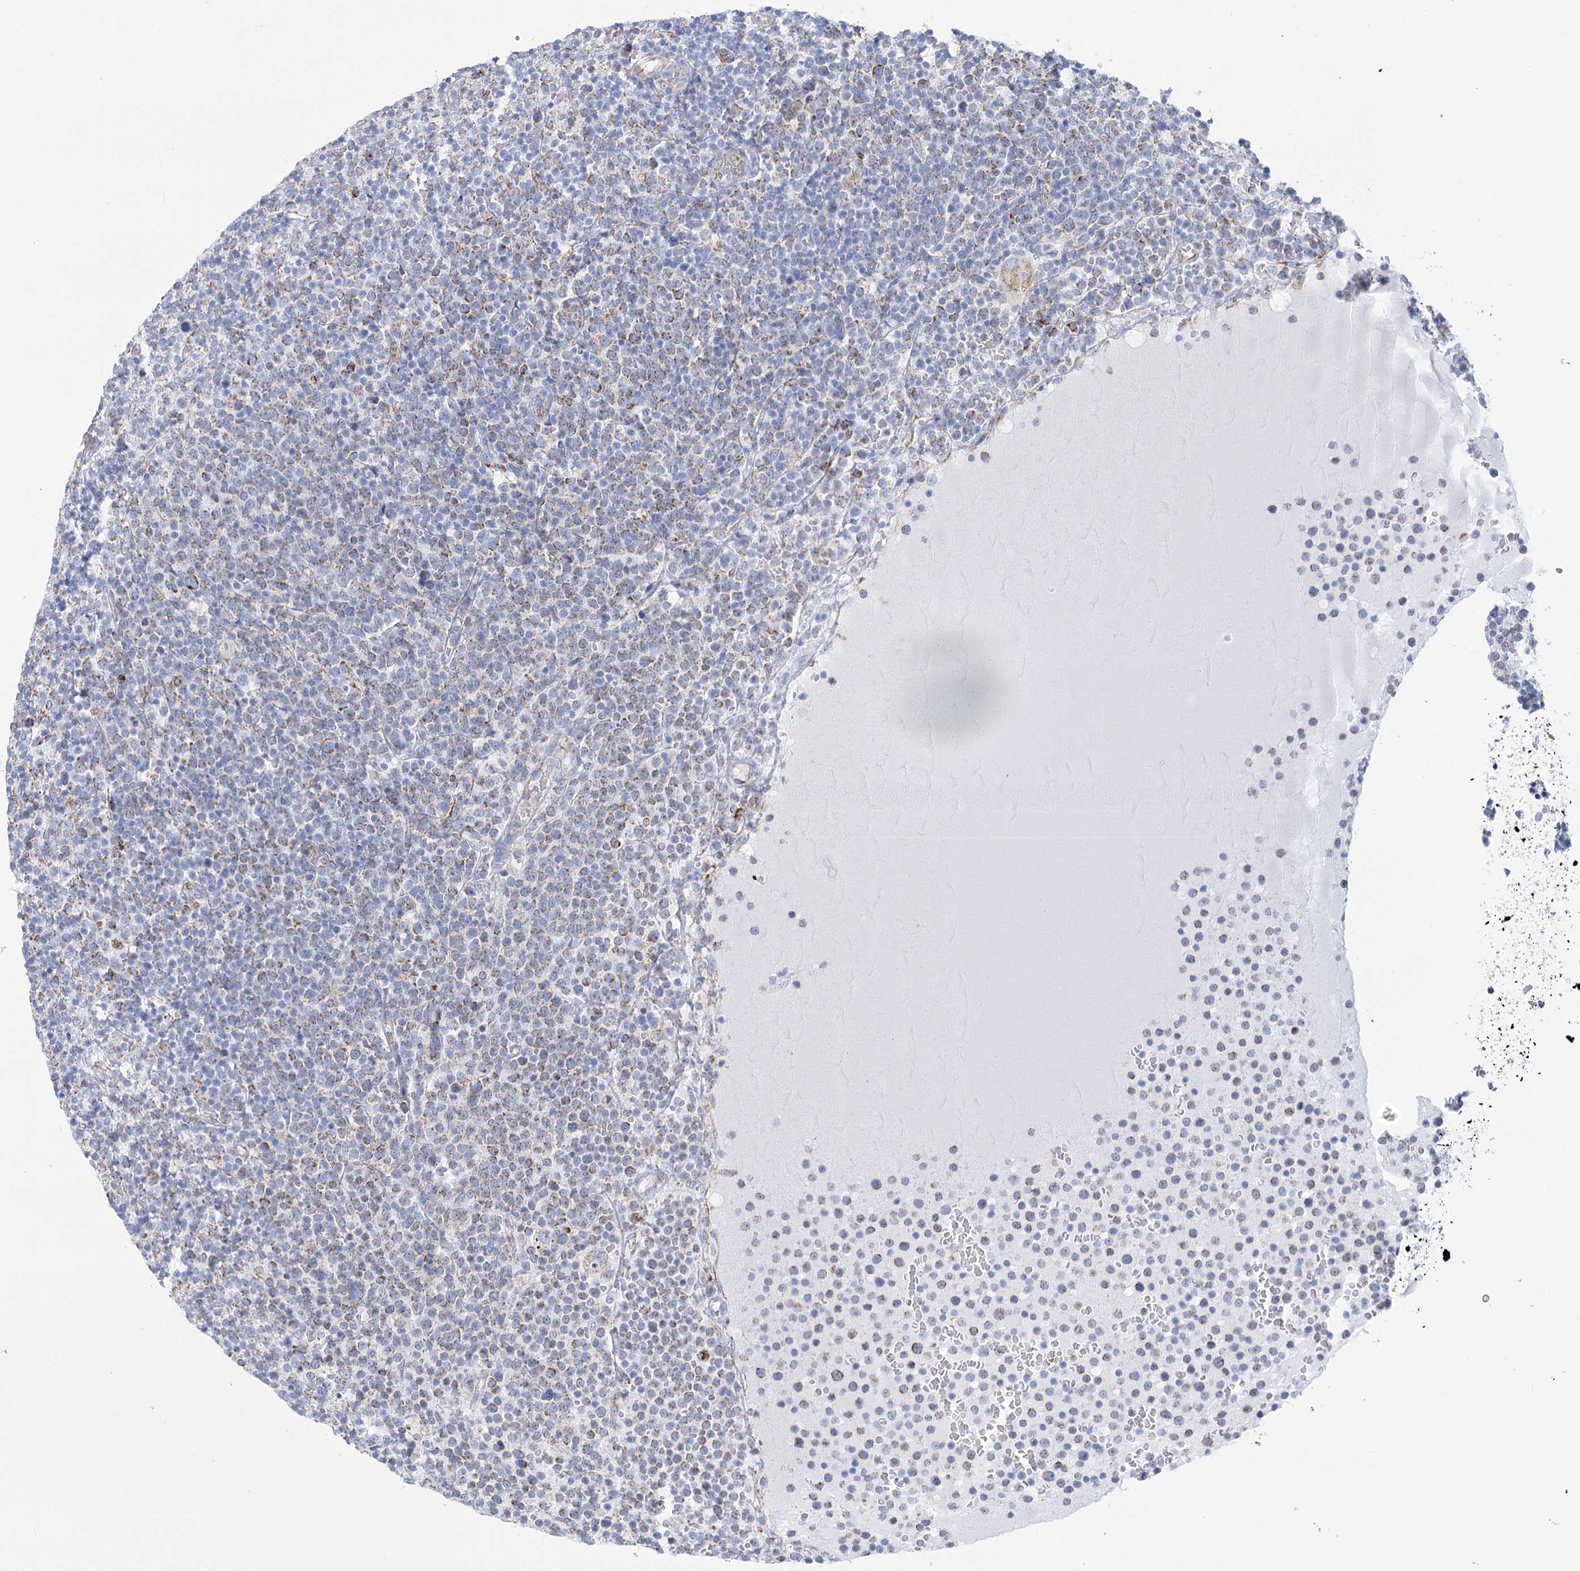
{"staining": {"intensity": "moderate", "quantity": "25%-75%", "location": "cytoplasmic/membranous"}, "tissue": "lymphoma", "cell_type": "Tumor cells", "image_type": "cancer", "snomed": [{"axis": "morphology", "description": "Malignant lymphoma, non-Hodgkin's type, High grade"}, {"axis": "topography", "description": "Lymph node"}], "caption": "Moderate cytoplasmic/membranous positivity for a protein is appreciated in about 25%-75% of tumor cells of malignant lymphoma, non-Hodgkin's type (high-grade) using immunohistochemistry (IHC).", "gene": "DHTKD1", "patient": {"sex": "male", "age": 61}}